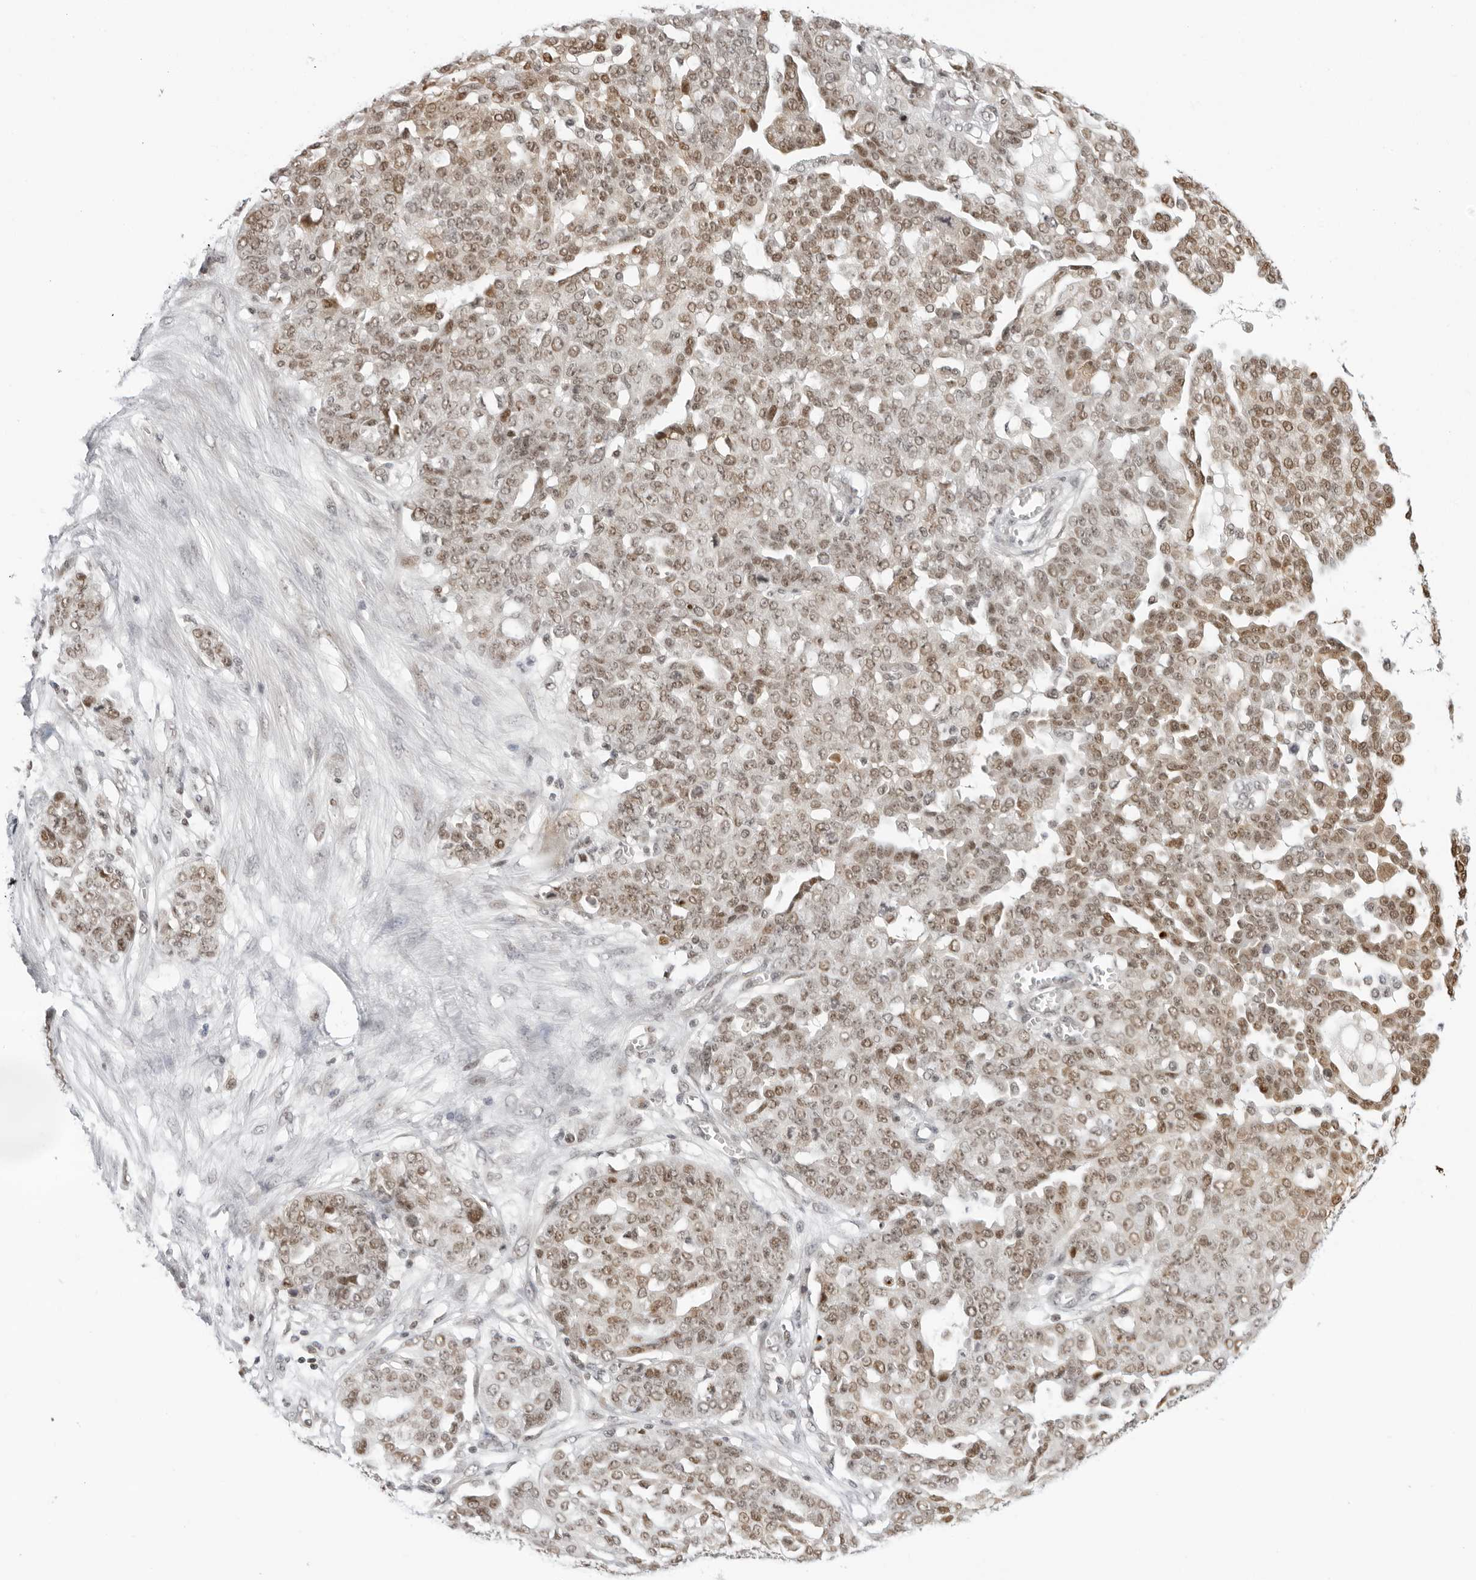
{"staining": {"intensity": "moderate", "quantity": ">75%", "location": "nuclear"}, "tissue": "ovarian cancer", "cell_type": "Tumor cells", "image_type": "cancer", "snomed": [{"axis": "morphology", "description": "Cystadenocarcinoma, serous, NOS"}, {"axis": "topography", "description": "Soft tissue"}, {"axis": "topography", "description": "Ovary"}], "caption": "Immunohistochemical staining of ovarian cancer (serous cystadenocarcinoma) reveals moderate nuclear protein positivity in approximately >75% of tumor cells.", "gene": "MSH6", "patient": {"sex": "female", "age": 57}}